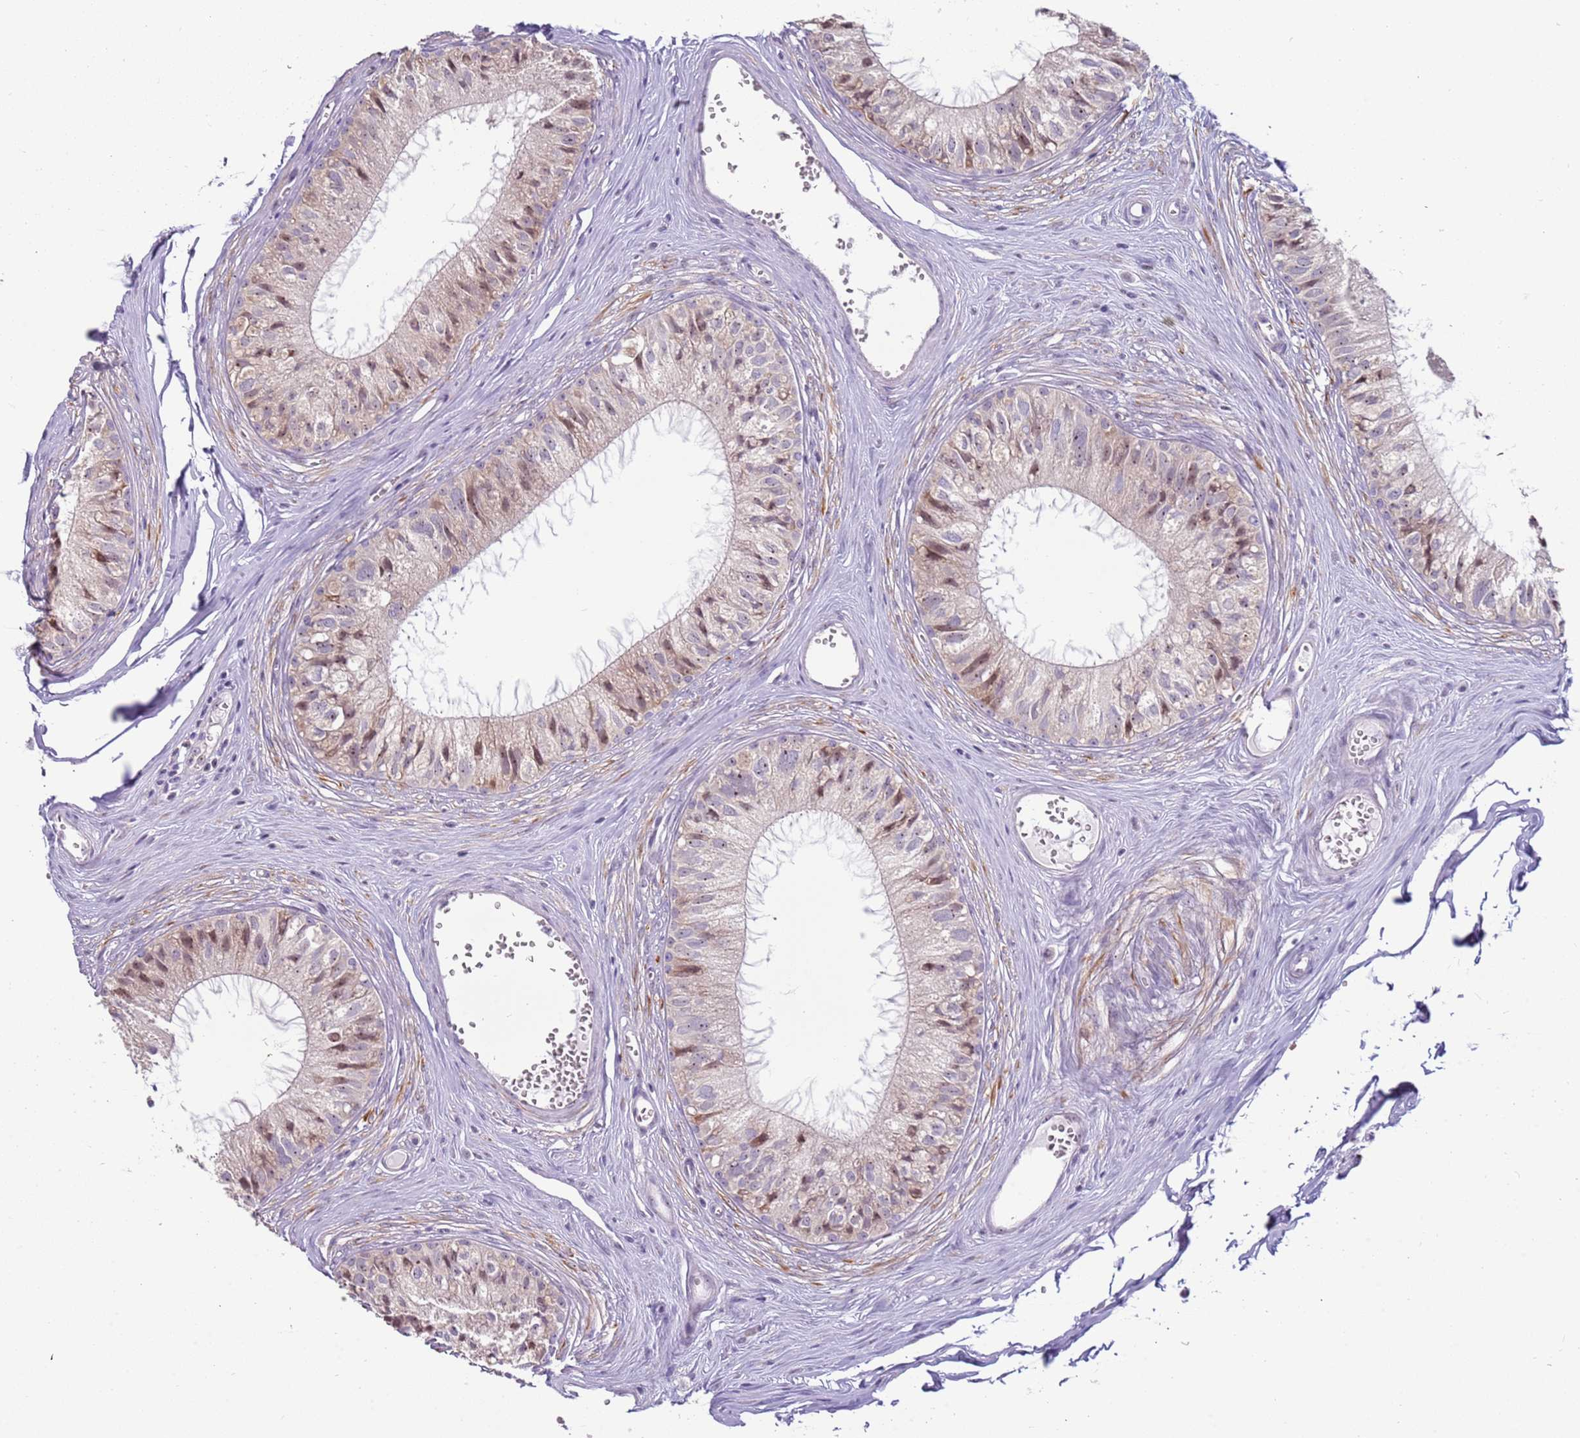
{"staining": {"intensity": "moderate", "quantity": "<25%", "location": "nuclear"}, "tissue": "epididymis", "cell_type": "Glandular cells", "image_type": "normal", "snomed": [{"axis": "morphology", "description": "Normal tissue, NOS"}, {"axis": "topography", "description": "Epididymis"}], "caption": "The micrograph displays staining of benign epididymis, revealing moderate nuclear protein positivity (brown color) within glandular cells.", "gene": "UCMA", "patient": {"sex": "male", "age": 36}}